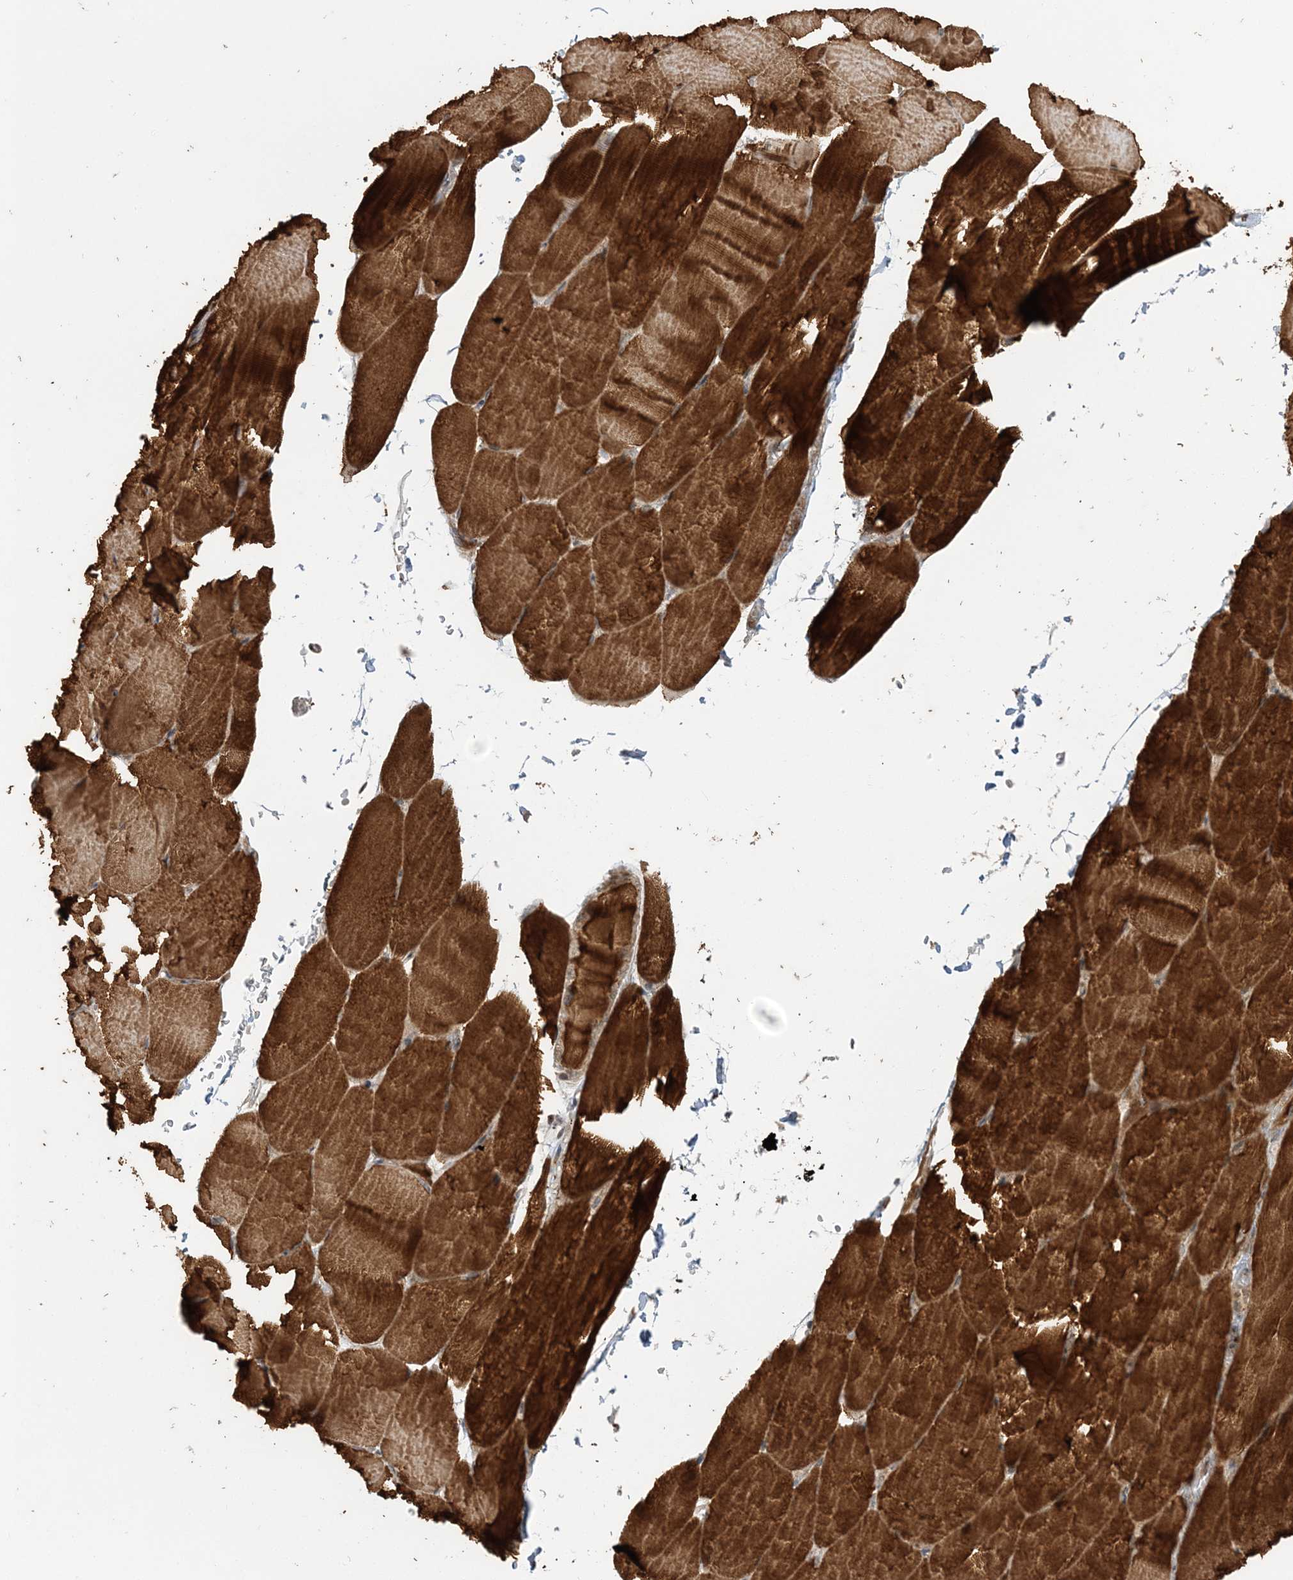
{"staining": {"intensity": "strong", "quantity": ">75%", "location": "cytoplasmic/membranous"}, "tissue": "skeletal muscle", "cell_type": "Myocytes", "image_type": "normal", "snomed": [{"axis": "morphology", "description": "Normal tissue, NOS"}, {"axis": "topography", "description": "Skeletal muscle"}, {"axis": "topography", "description": "Parathyroid gland"}], "caption": "This is an image of IHC staining of unremarkable skeletal muscle, which shows strong staining in the cytoplasmic/membranous of myocytes.", "gene": "ABCC3", "patient": {"sex": "female", "age": 37}}